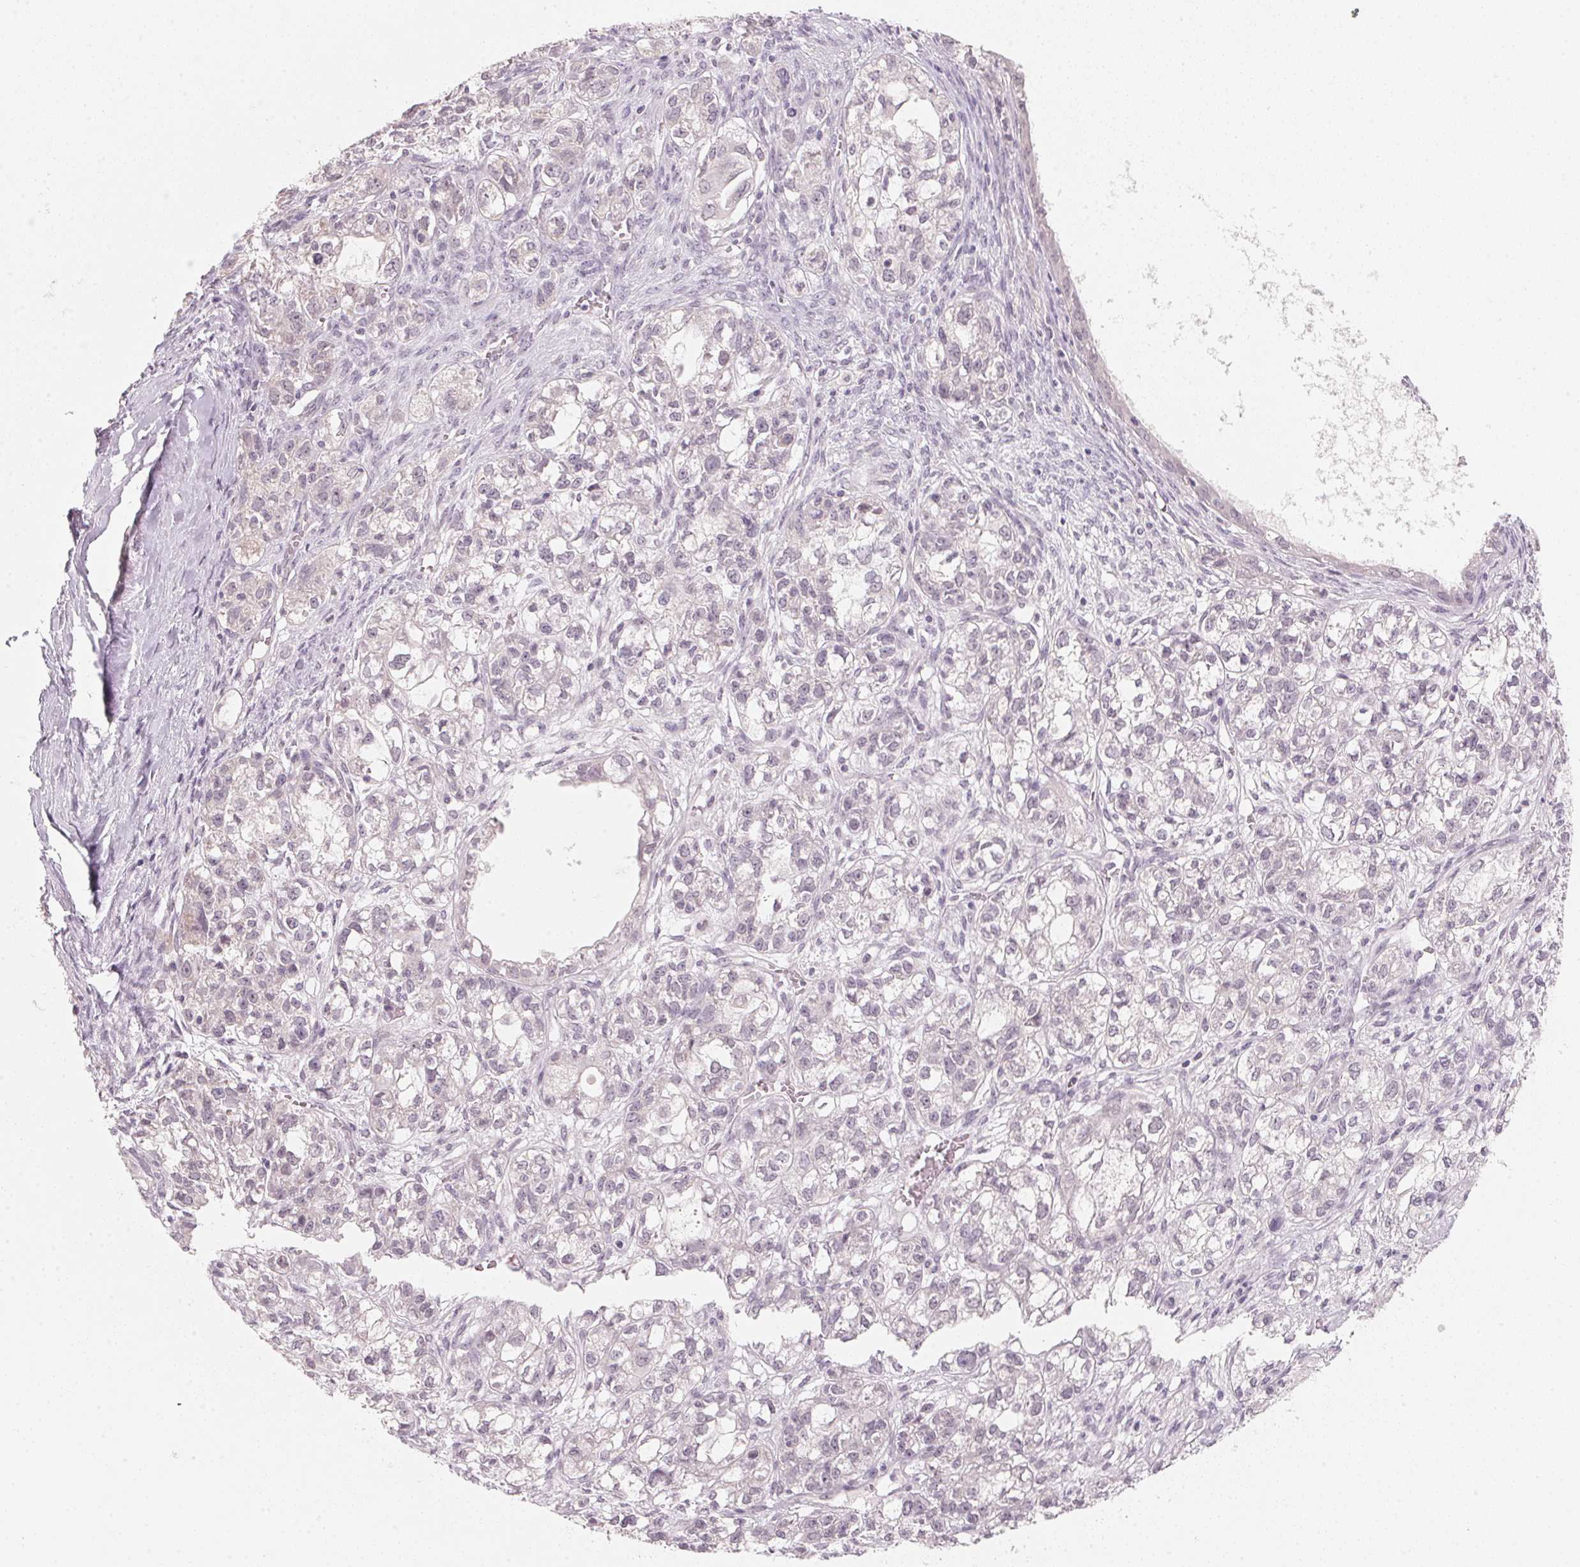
{"staining": {"intensity": "negative", "quantity": "none", "location": "none"}, "tissue": "ovarian cancer", "cell_type": "Tumor cells", "image_type": "cancer", "snomed": [{"axis": "morphology", "description": "Carcinoma, endometroid"}, {"axis": "topography", "description": "Ovary"}], "caption": "Immunohistochemistry image of human ovarian endometroid carcinoma stained for a protein (brown), which demonstrates no staining in tumor cells.", "gene": "ANKRD31", "patient": {"sex": "female", "age": 64}}